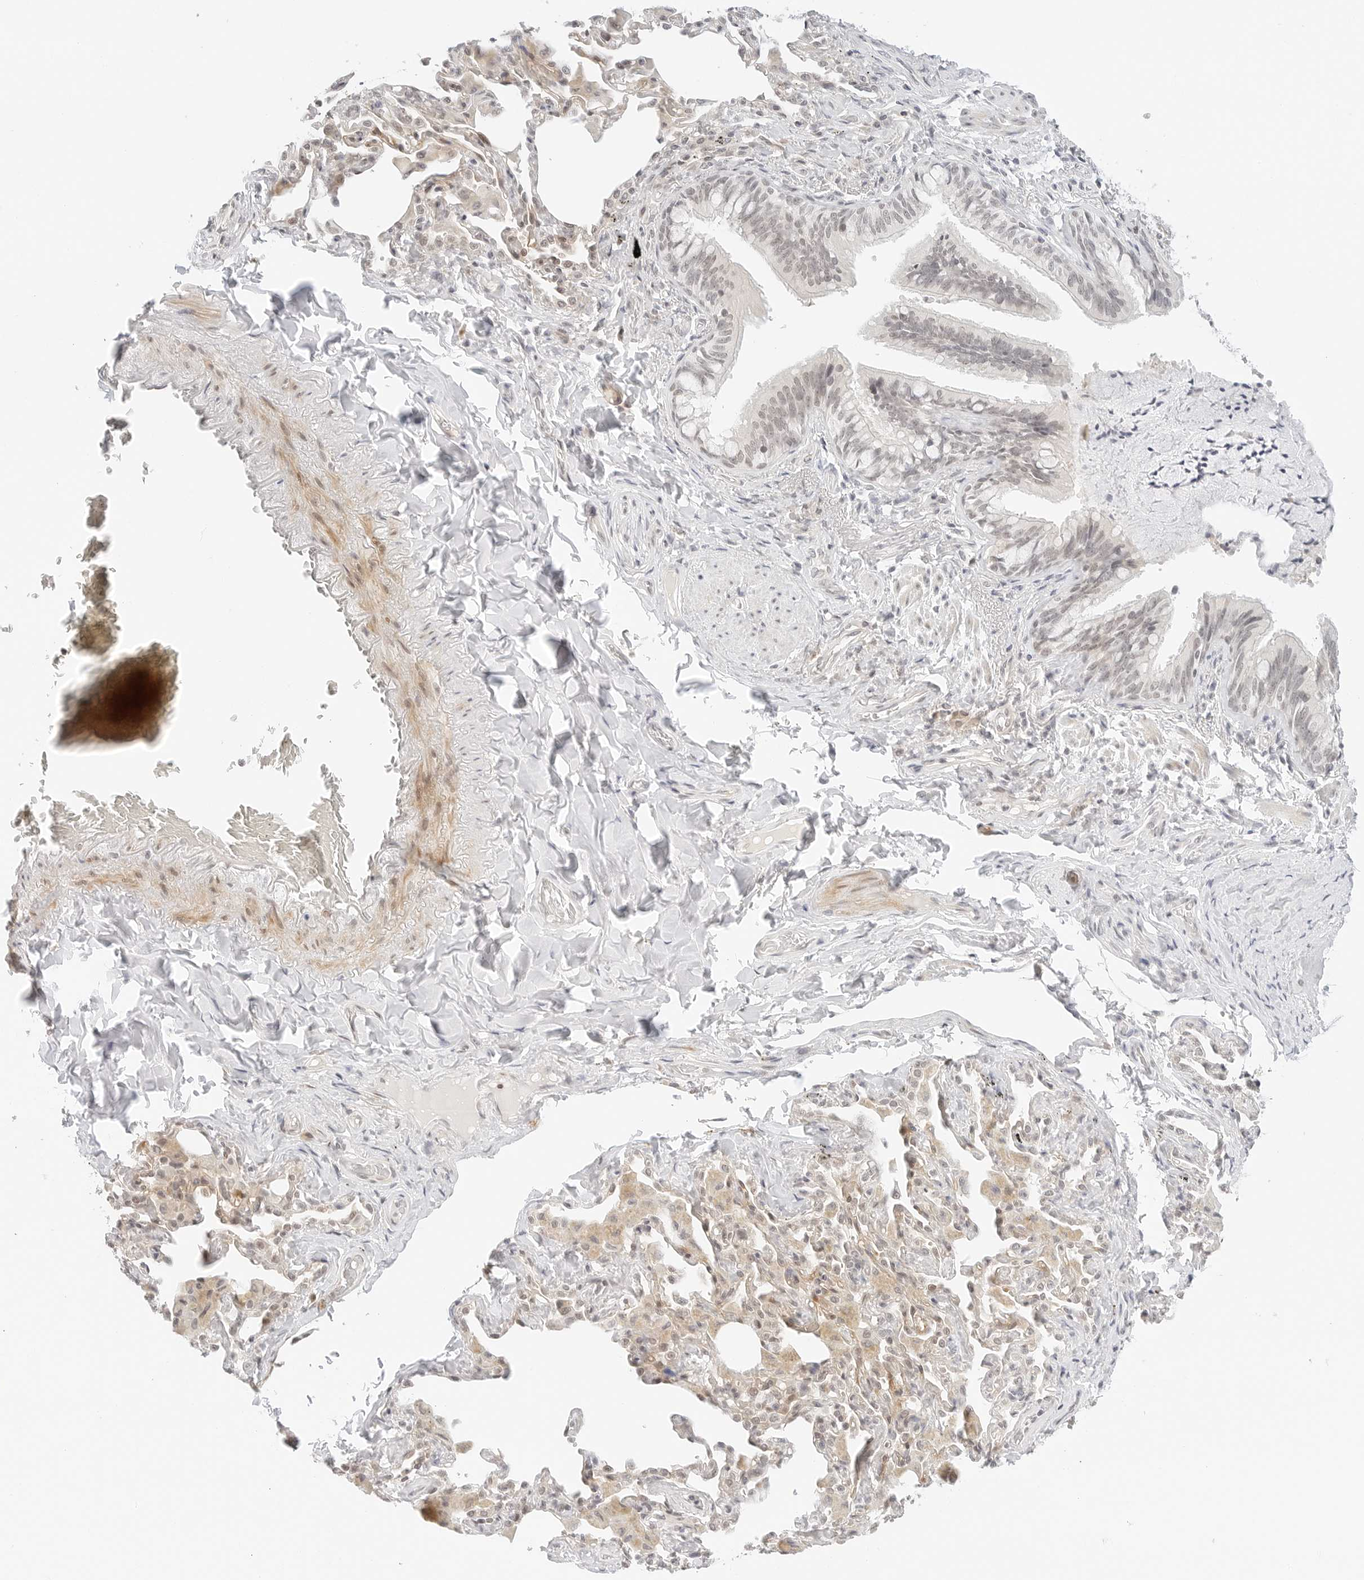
{"staining": {"intensity": "moderate", "quantity": "25%-75%", "location": "nuclear"}, "tissue": "bronchus", "cell_type": "Respiratory epithelial cells", "image_type": "normal", "snomed": [{"axis": "morphology", "description": "Normal tissue, NOS"}, {"axis": "morphology", "description": "Inflammation, NOS"}, {"axis": "topography", "description": "Bronchus"}, {"axis": "topography", "description": "Lung"}], "caption": "Protein expression analysis of benign human bronchus reveals moderate nuclear expression in about 25%-75% of respiratory epithelial cells. (DAB (3,3'-diaminobenzidine) IHC with brightfield microscopy, high magnification).", "gene": "NEO1", "patient": {"sex": "female", "age": 46}}